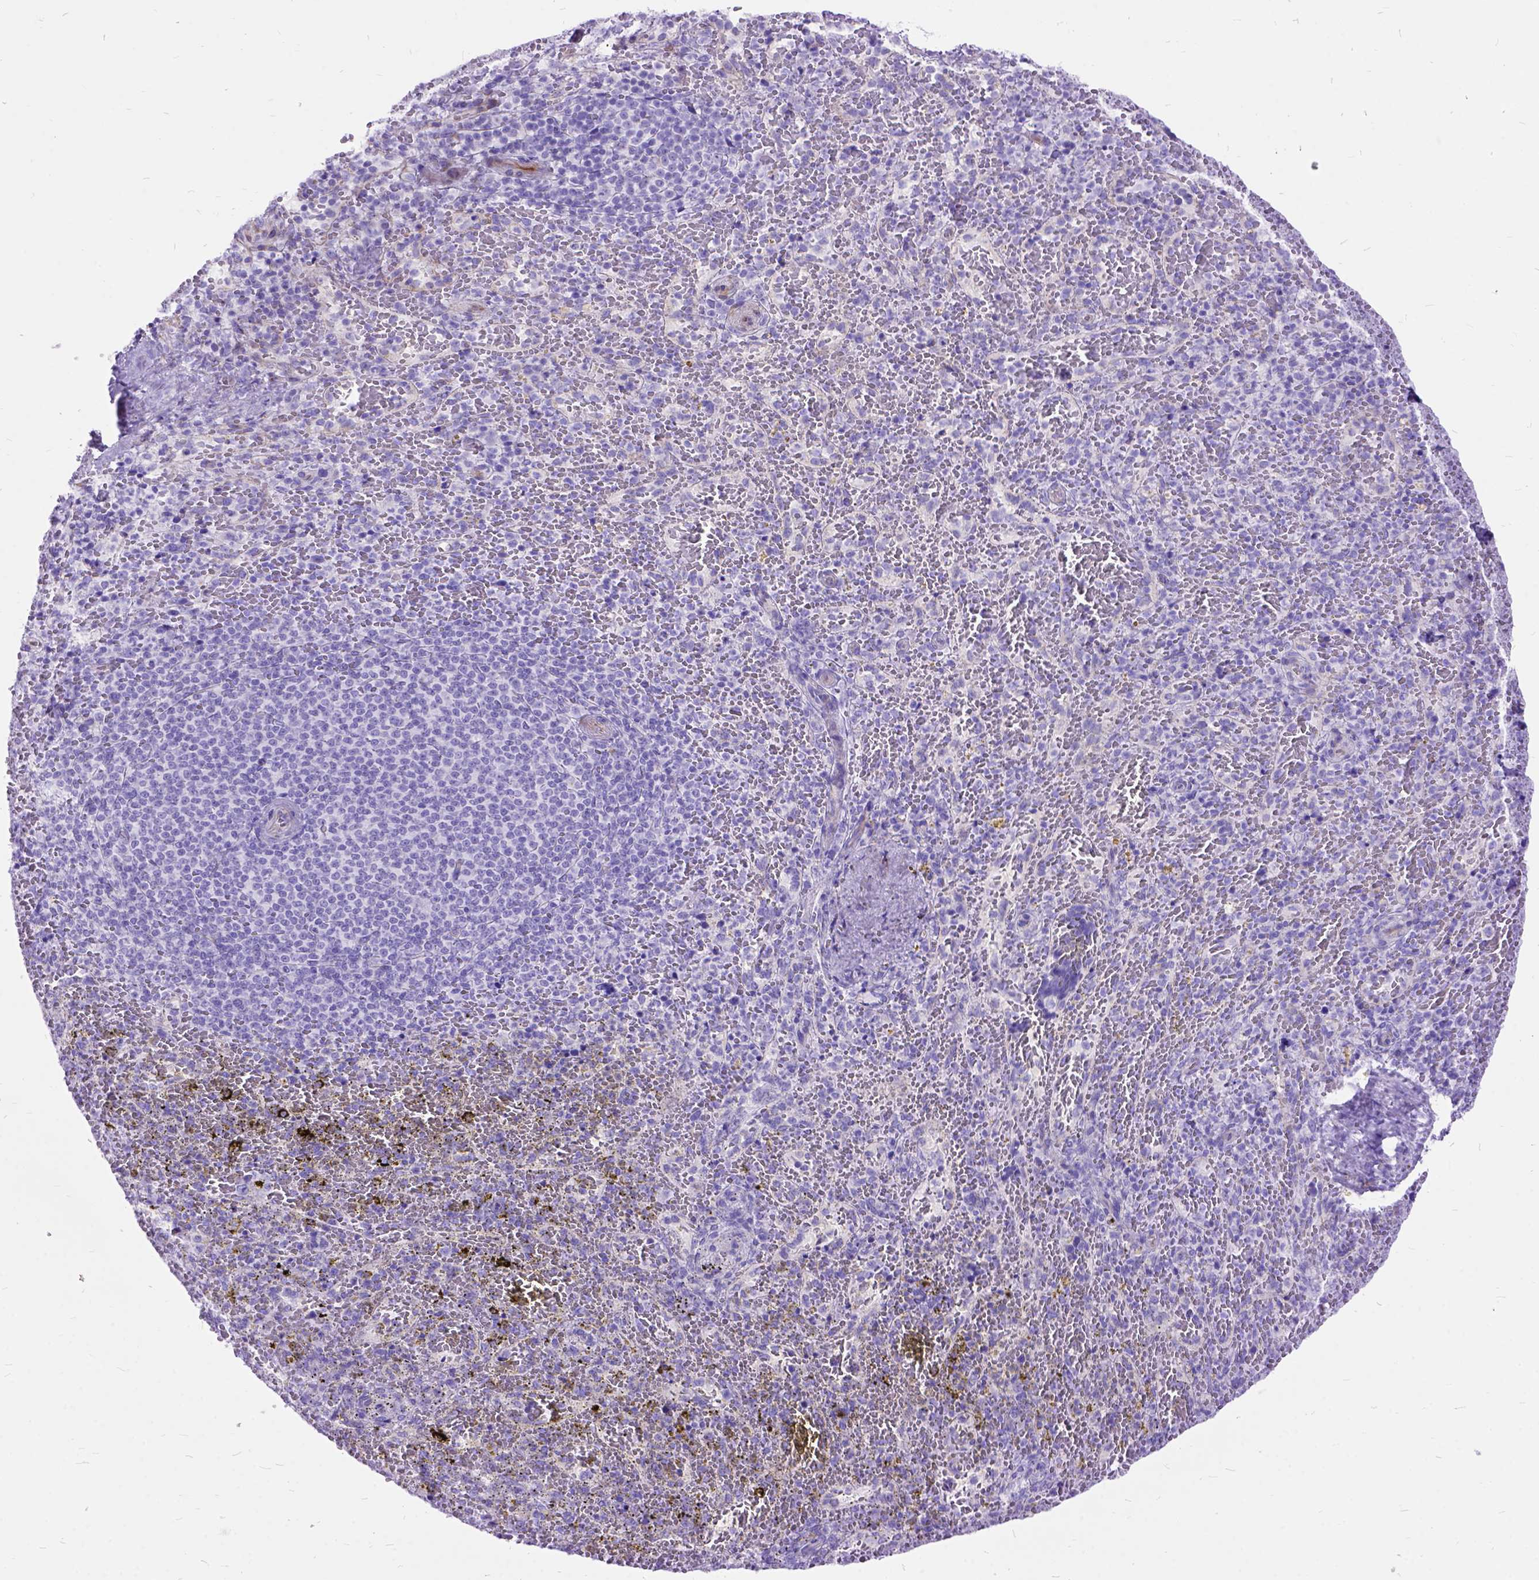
{"staining": {"intensity": "negative", "quantity": "none", "location": "none"}, "tissue": "spleen", "cell_type": "Cells in red pulp", "image_type": "normal", "snomed": [{"axis": "morphology", "description": "Normal tissue, NOS"}, {"axis": "topography", "description": "Spleen"}], "caption": "Immunohistochemistry photomicrograph of benign spleen: spleen stained with DAB (3,3'-diaminobenzidine) displays no significant protein expression in cells in red pulp.", "gene": "DNAH2", "patient": {"sex": "female", "age": 50}}